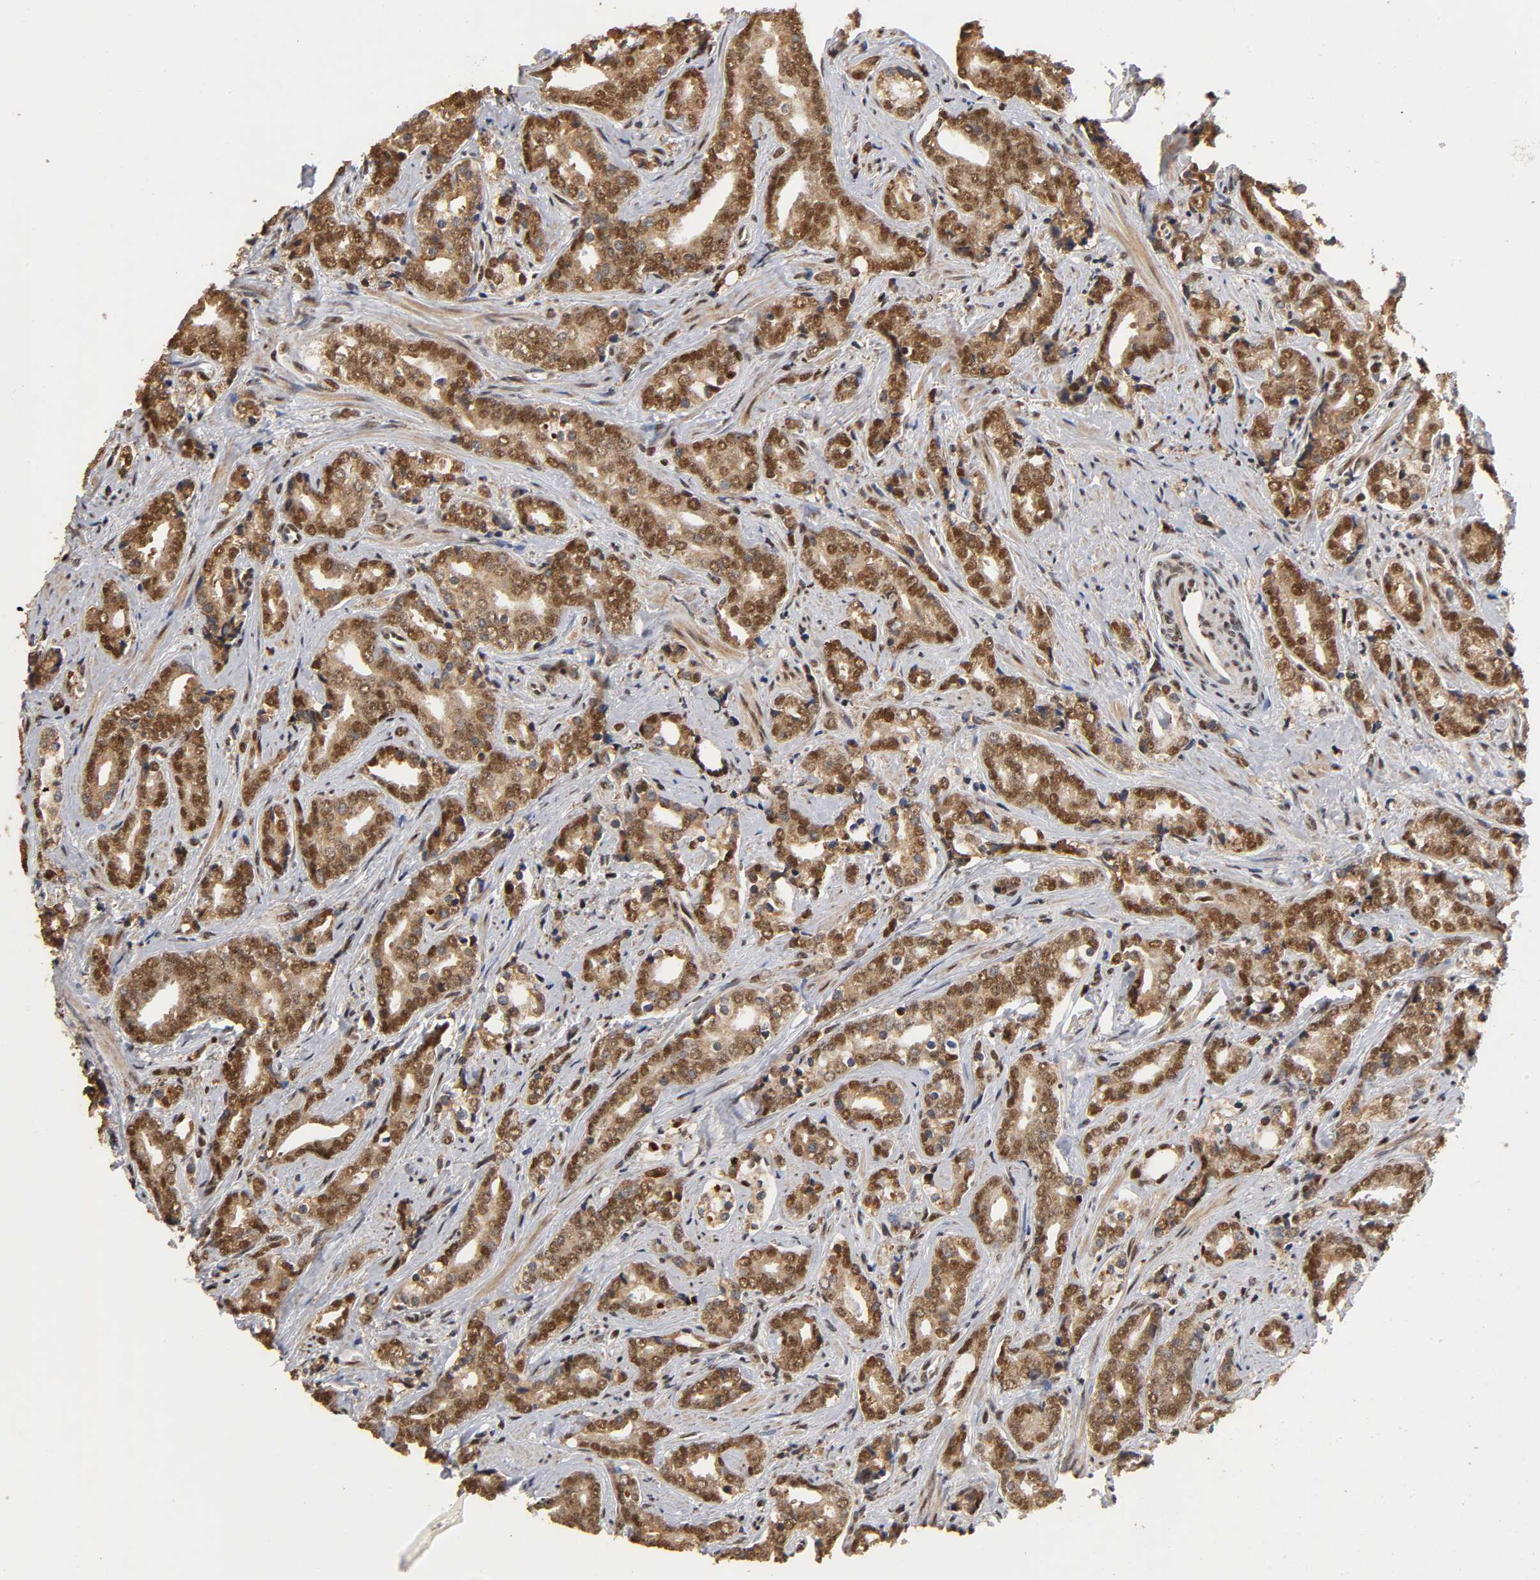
{"staining": {"intensity": "strong", "quantity": ">75%", "location": "cytoplasmic/membranous,nuclear"}, "tissue": "prostate cancer", "cell_type": "Tumor cells", "image_type": "cancer", "snomed": [{"axis": "morphology", "description": "Adenocarcinoma, High grade"}, {"axis": "topography", "description": "Prostate"}], "caption": "Tumor cells show high levels of strong cytoplasmic/membranous and nuclear staining in approximately >75% of cells in human prostate cancer.", "gene": "RNF122", "patient": {"sex": "male", "age": 67}}